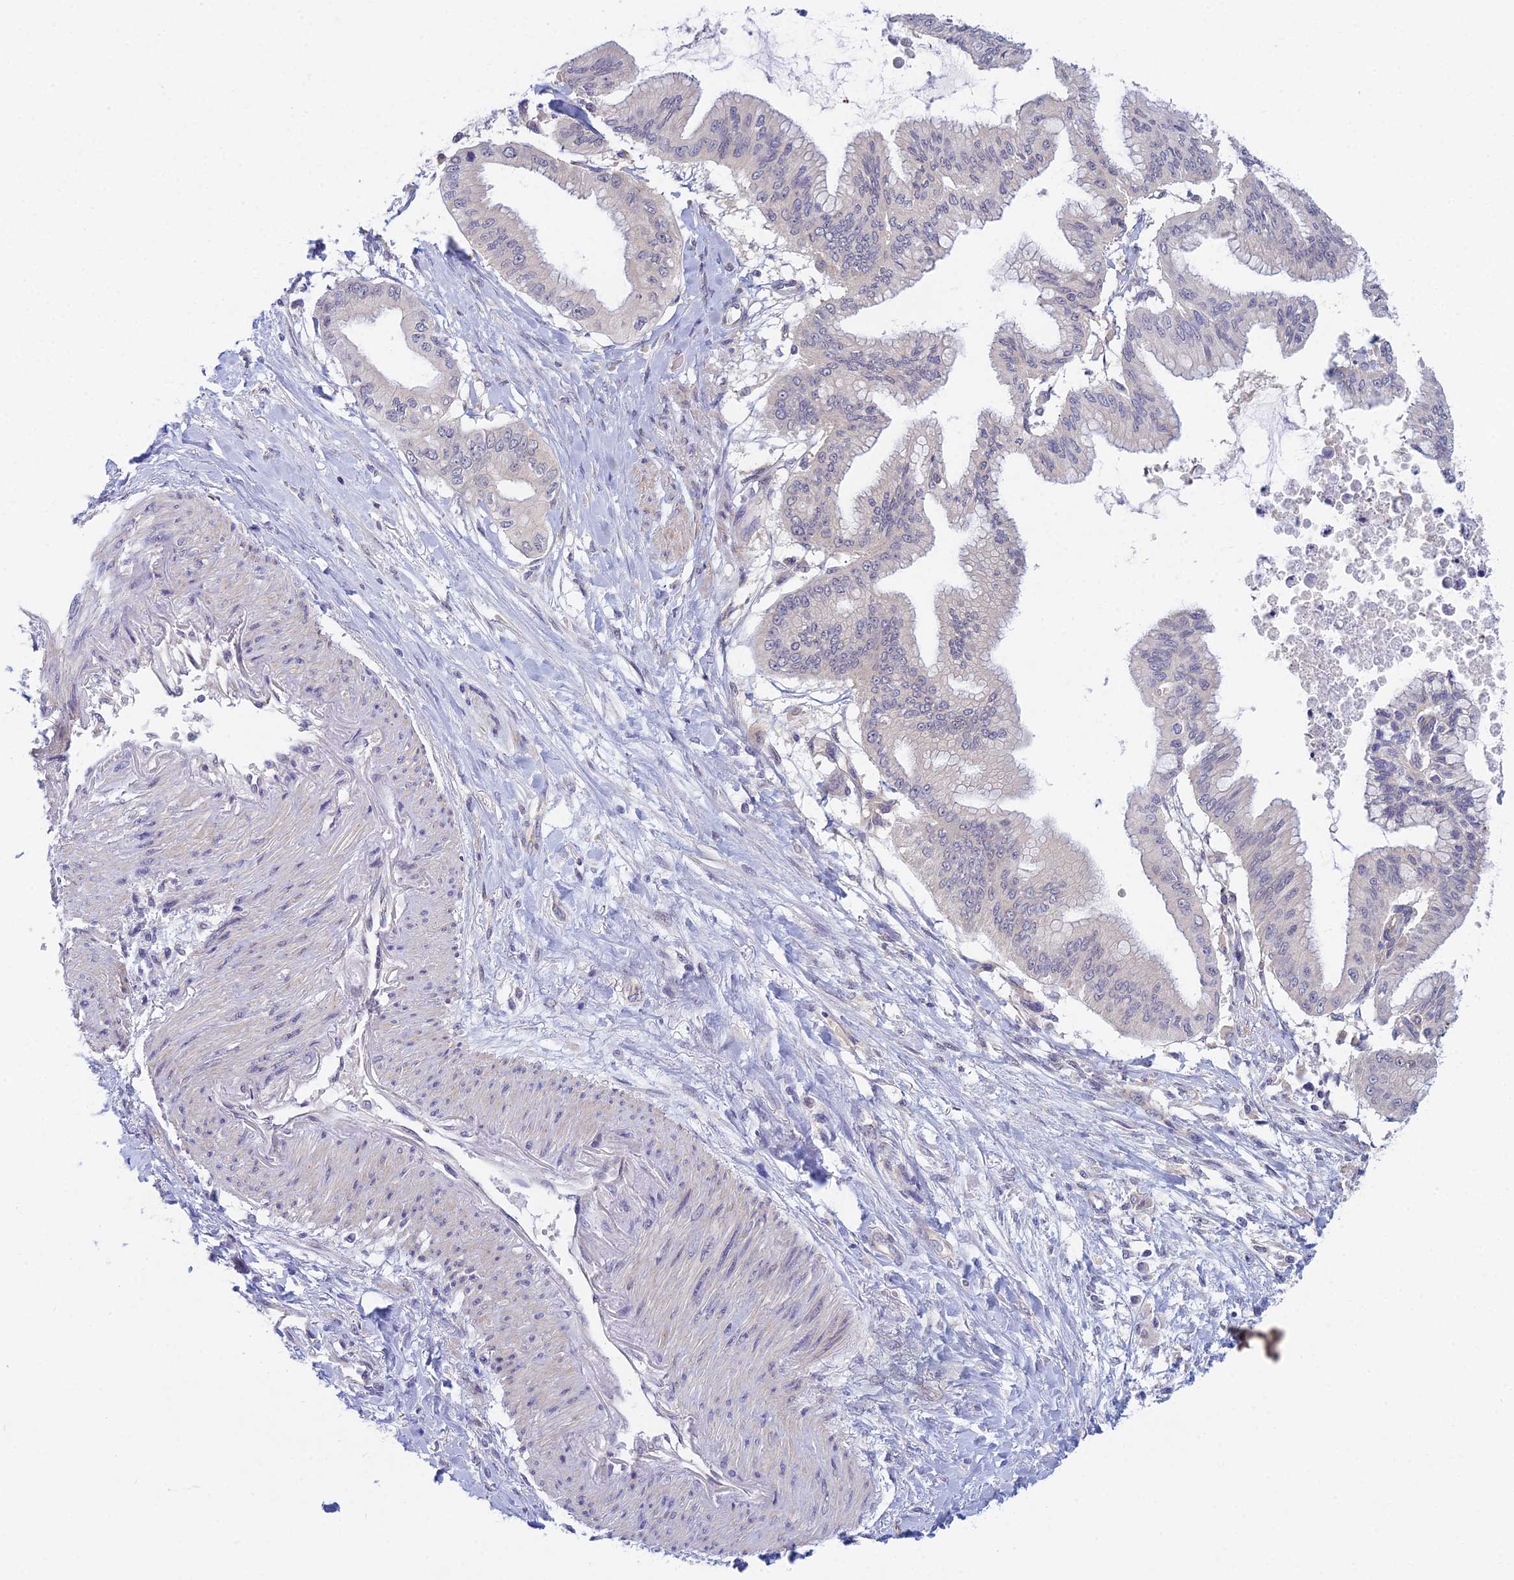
{"staining": {"intensity": "negative", "quantity": "none", "location": "none"}, "tissue": "pancreatic cancer", "cell_type": "Tumor cells", "image_type": "cancer", "snomed": [{"axis": "morphology", "description": "Adenocarcinoma, NOS"}, {"axis": "topography", "description": "Pancreas"}], "caption": "This is an immunohistochemistry (IHC) histopathology image of pancreatic cancer (adenocarcinoma). There is no staining in tumor cells.", "gene": "METTL26", "patient": {"sex": "male", "age": 46}}